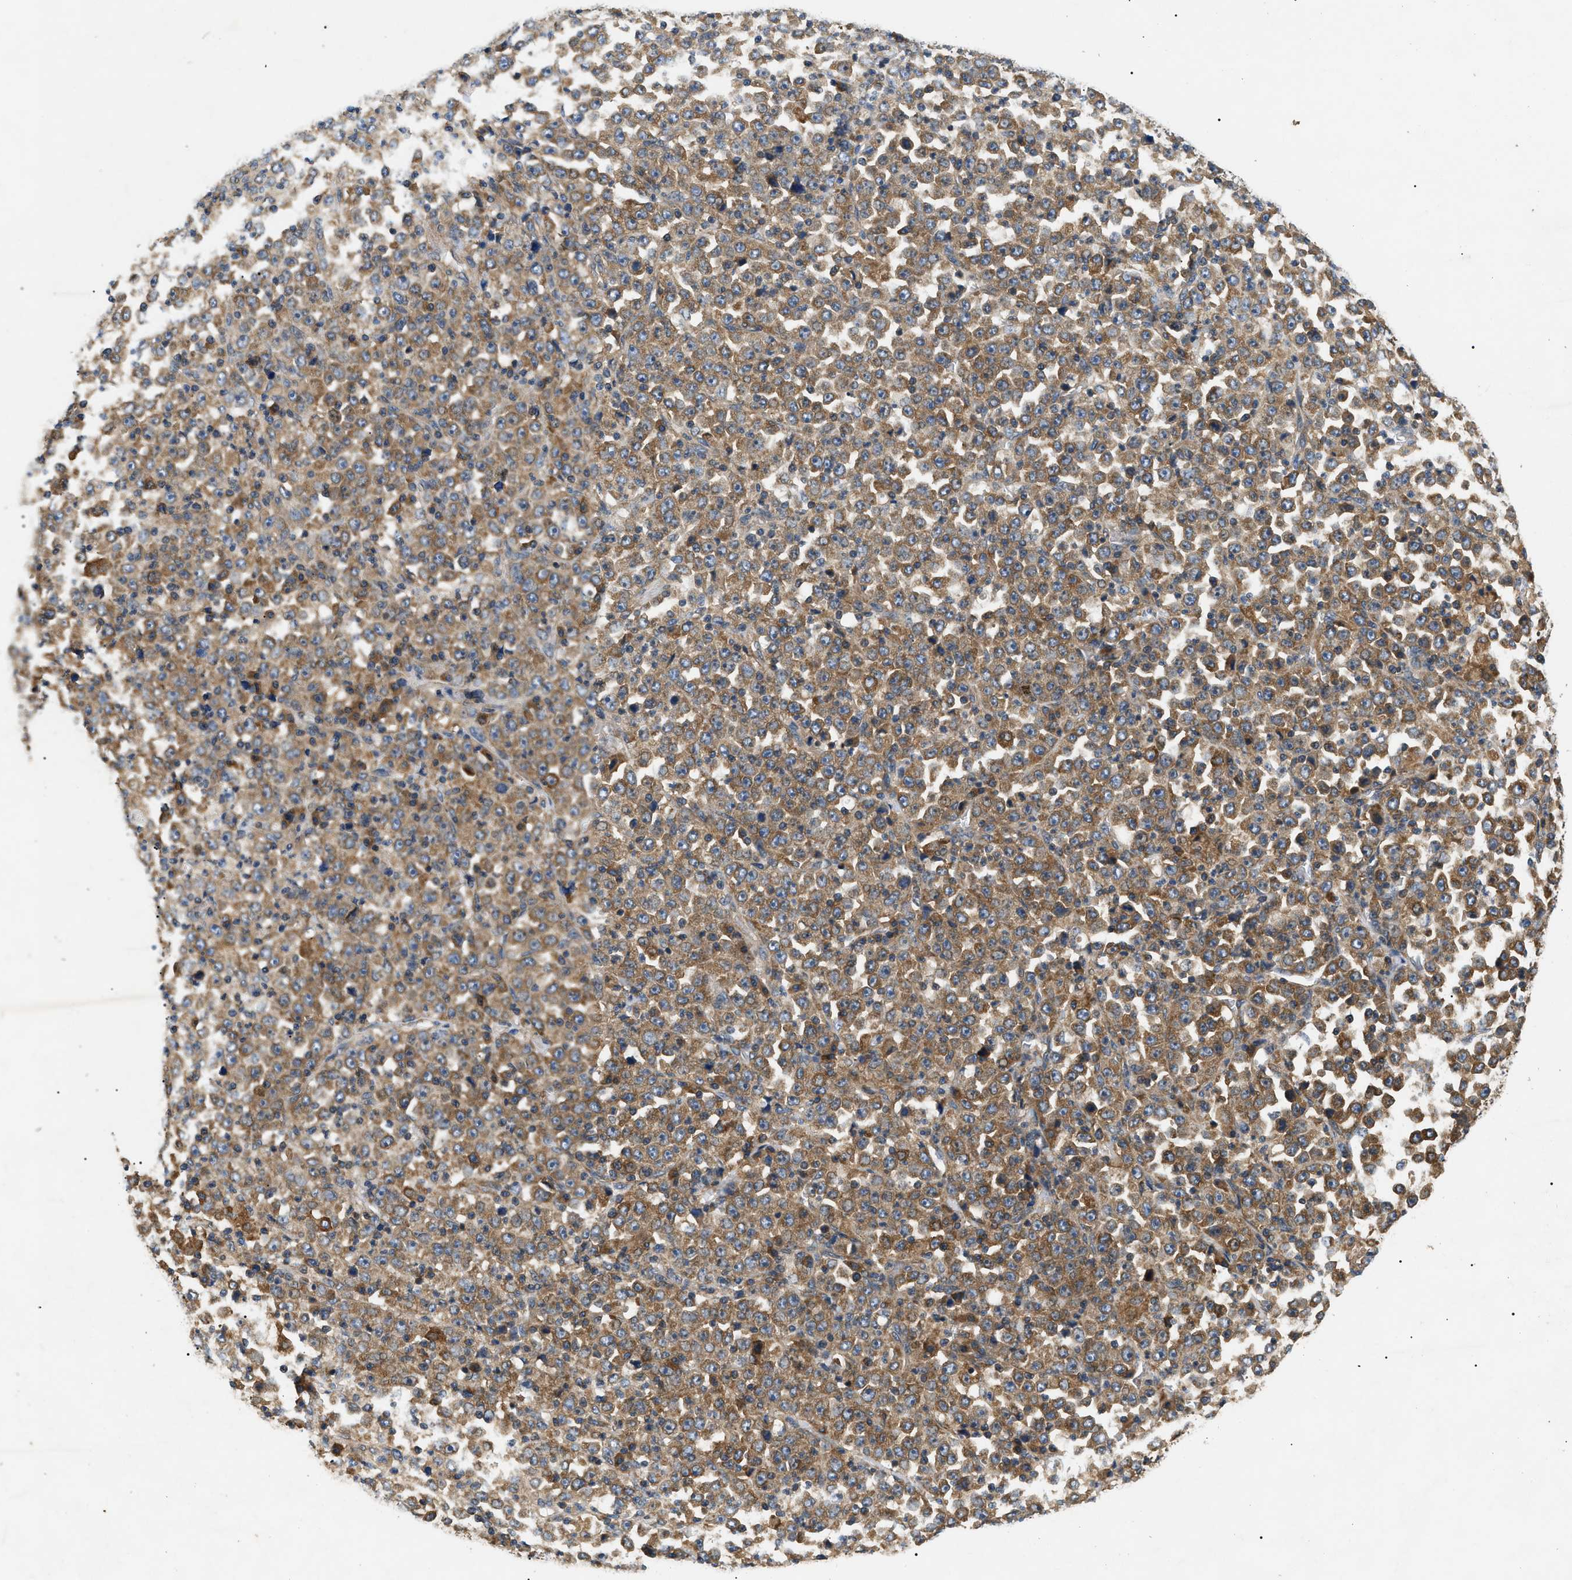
{"staining": {"intensity": "moderate", "quantity": ">75%", "location": "cytoplasmic/membranous"}, "tissue": "stomach cancer", "cell_type": "Tumor cells", "image_type": "cancer", "snomed": [{"axis": "morphology", "description": "Normal tissue, NOS"}, {"axis": "morphology", "description": "Adenocarcinoma, NOS"}, {"axis": "topography", "description": "Stomach, upper"}, {"axis": "topography", "description": "Stomach"}], "caption": "There is medium levels of moderate cytoplasmic/membranous positivity in tumor cells of stomach adenocarcinoma, as demonstrated by immunohistochemical staining (brown color).", "gene": "PPM1B", "patient": {"sex": "male", "age": 59}}